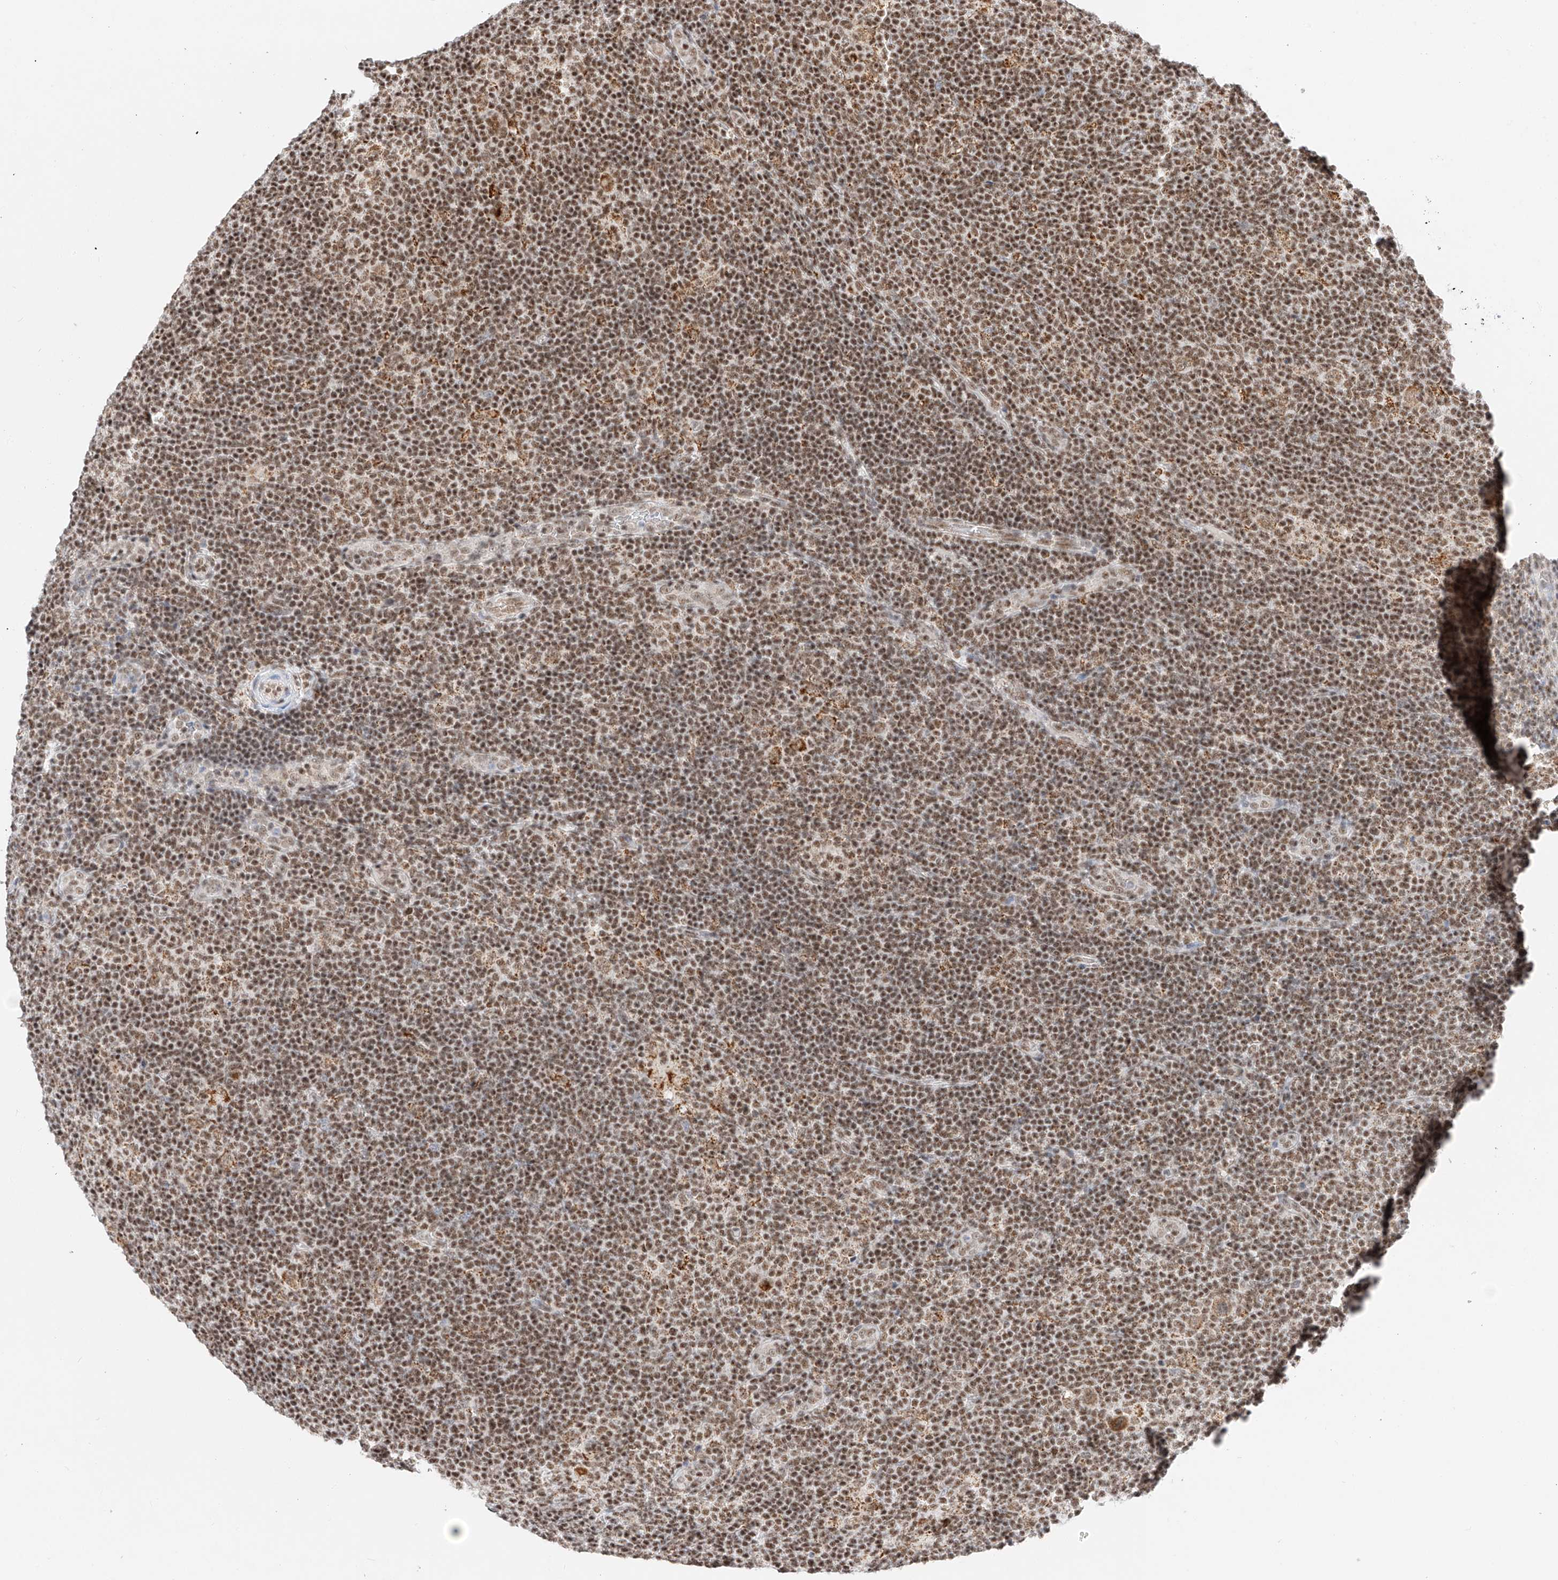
{"staining": {"intensity": "weak", "quantity": ">75%", "location": "cytoplasmic/membranous,nuclear"}, "tissue": "lymphoma", "cell_type": "Tumor cells", "image_type": "cancer", "snomed": [{"axis": "morphology", "description": "Hodgkin's disease, NOS"}, {"axis": "topography", "description": "Lymph node"}], "caption": "This image reveals IHC staining of lymphoma, with low weak cytoplasmic/membranous and nuclear staining in about >75% of tumor cells.", "gene": "NRF1", "patient": {"sex": "female", "age": 57}}